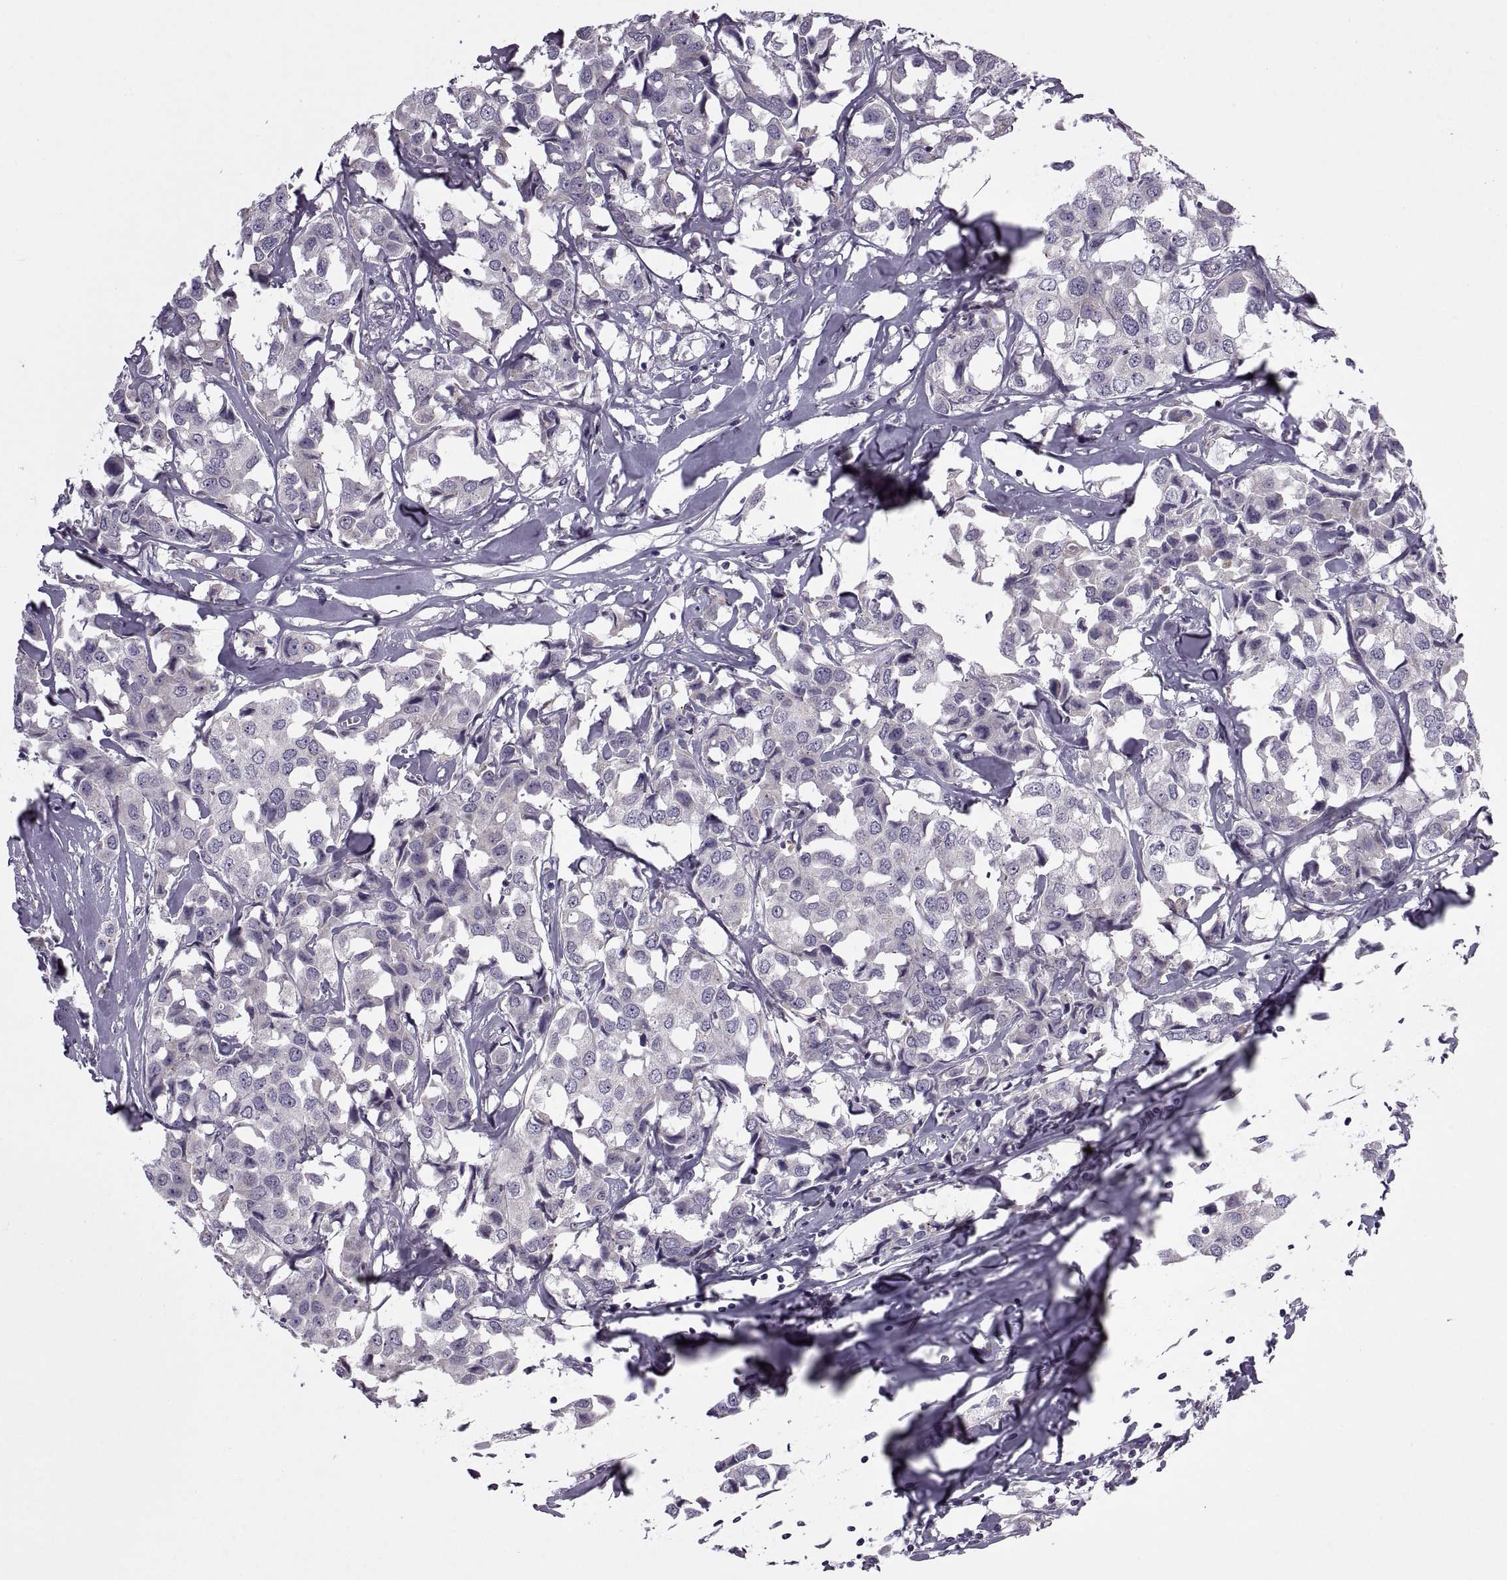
{"staining": {"intensity": "negative", "quantity": "none", "location": "none"}, "tissue": "breast cancer", "cell_type": "Tumor cells", "image_type": "cancer", "snomed": [{"axis": "morphology", "description": "Duct carcinoma"}, {"axis": "topography", "description": "Breast"}], "caption": "Human breast cancer (invasive ductal carcinoma) stained for a protein using immunohistochemistry exhibits no expression in tumor cells.", "gene": "RIPK4", "patient": {"sex": "female", "age": 80}}